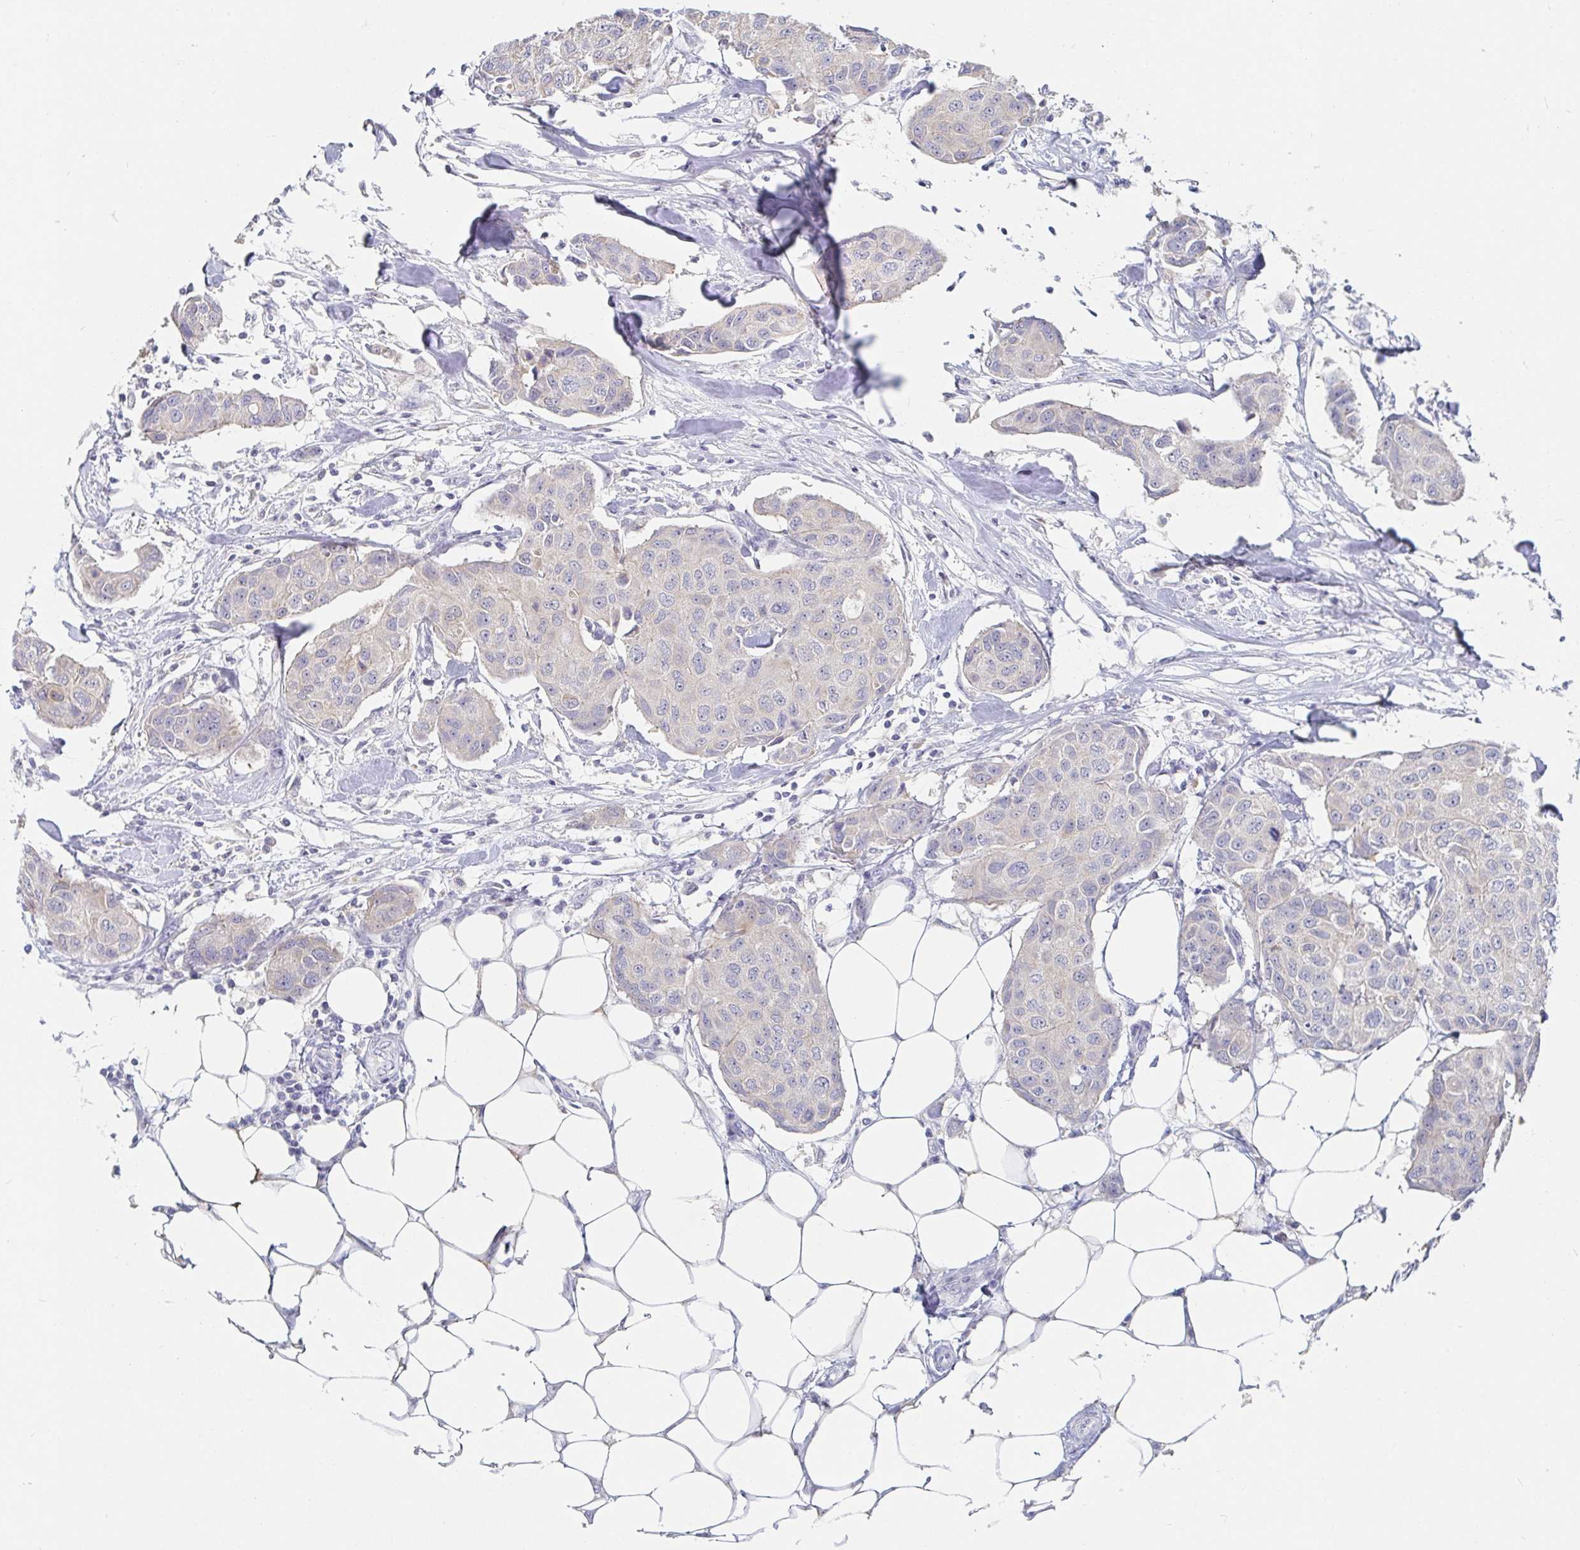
{"staining": {"intensity": "negative", "quantity": "none", "location": "none"}, "tissue": "breast cancer", "cell_type": "Tumor cells", "image_type": "cancer", "snomed": [{"axis": "morphology", "description": "Duct carcinoma"}, {"axis": "topography", "description": "Breast"}, {"axis": "topography", "description": "Lymph node"}], "caption": "Breast cancer (infiltrating ductal carcinoma) stained for a protein using immunohistochemistry (IHC) shows no positivity tumor cells.", "gene": "ZNF430", "patient": {"sex": "female", "age": 80}}